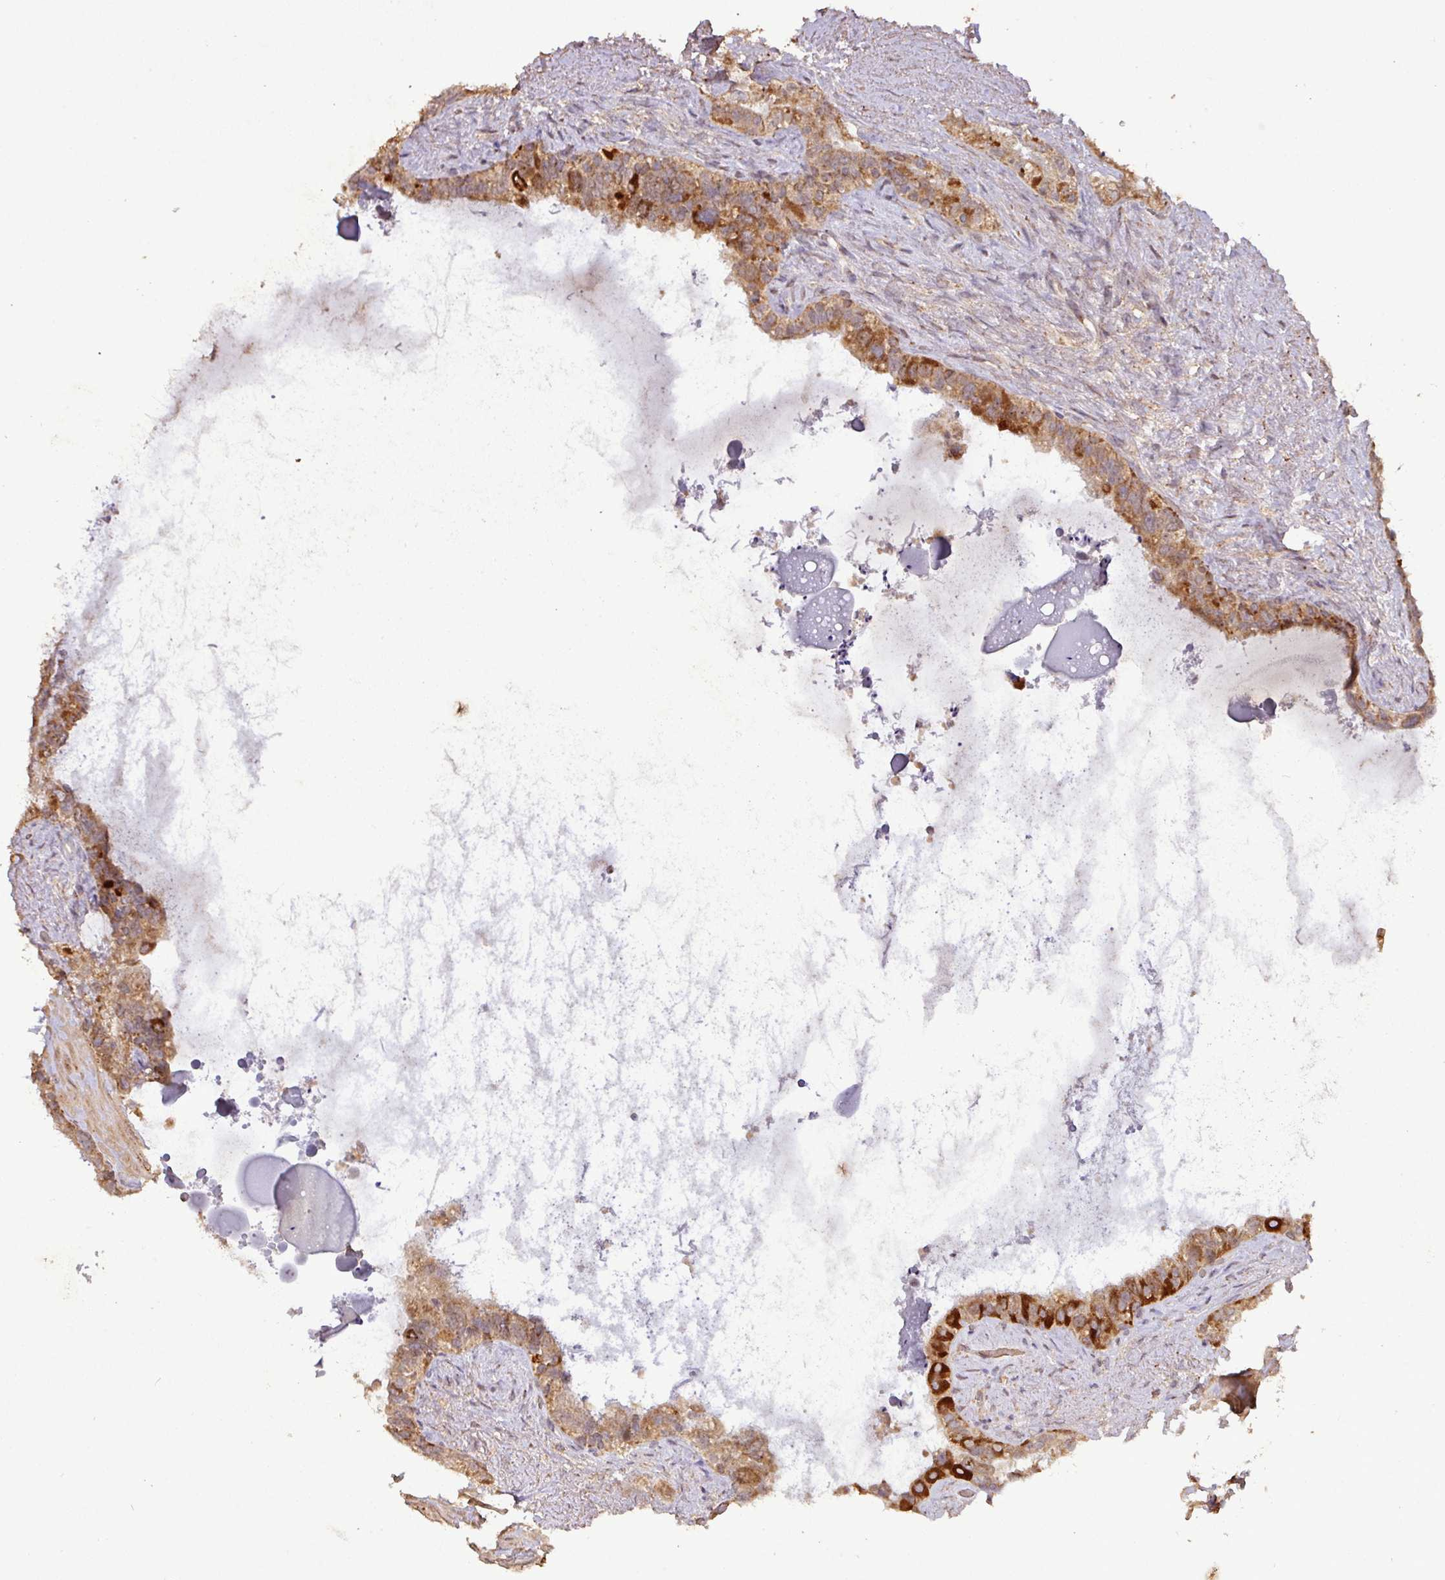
{"staining": {"intensity": "moderate", "quantity": ">75%", "location": "cytoplasmic/membranous"}, "tissue": "seminal vesicle", "cell_type": "Glandular cells", "image_type": "normal", "snomed": [{"axis": "morphology", "description": "Normal tissue, NOS"}, {"axis": "topography", "description": "Seminal veicle"}, {"axis": "topography", "description": "Peripheral nerve tissue"}], "caption": "Normal seminal vesicle was stained to show a protein in brown. There is medium levels of moderate cytoplasmic/membranous staining in approximately >75% of glandular cells. The protein is stained brown, and the nuclei are stained in blue (DAB IHC with brightfield microscopy, high magnification).", "gene": "YPEL1", "patient": {"sex": "male", "age": 76}}